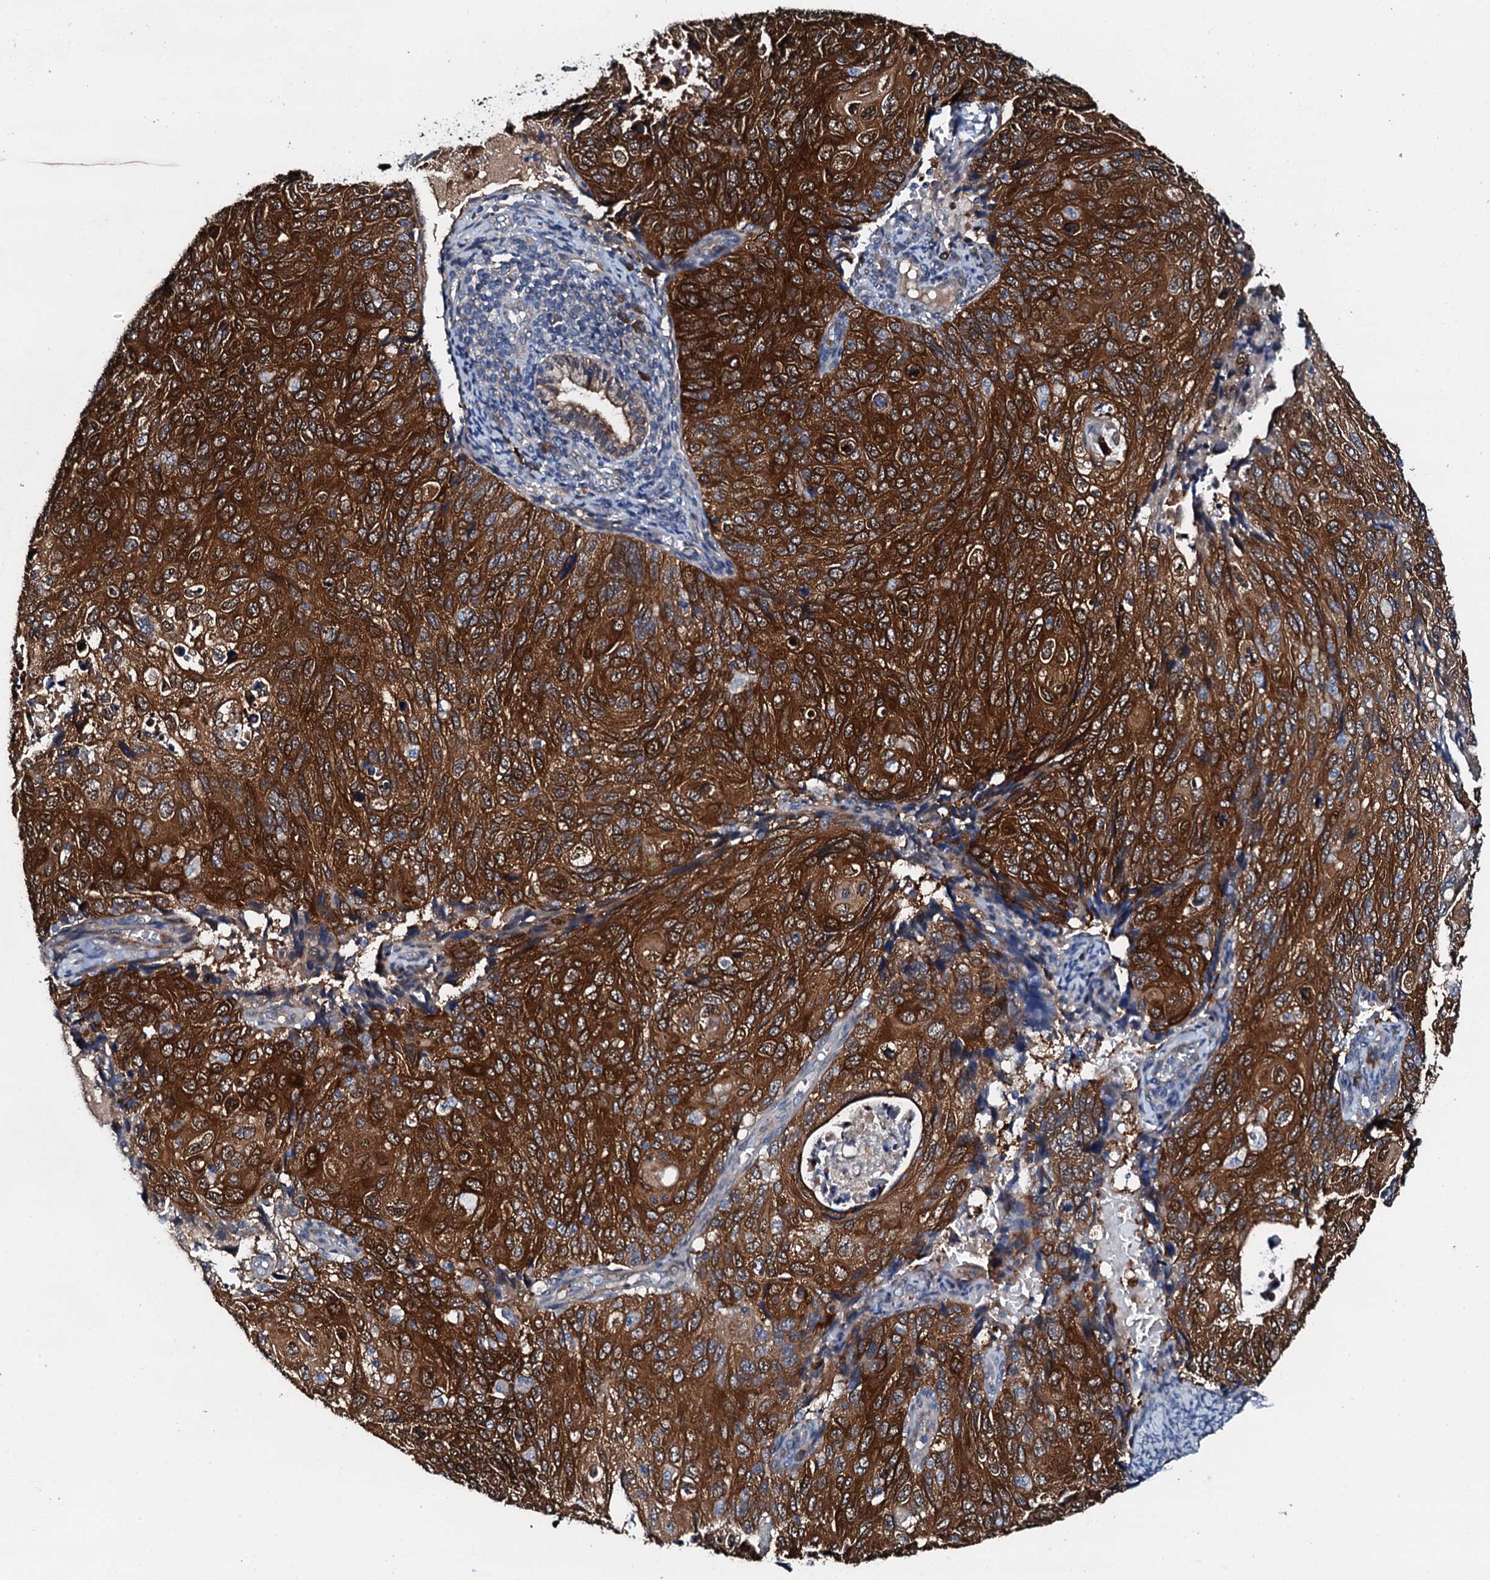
{"staining": {"intensity": "strong", "quantity": ">75%", "location": "cytoplasmic/membranous"}, "tissue": "cervical cancer", "cell_type": "Tumor cells", "image_type": "cancer", "snomed": [{"axis": "morphology", "description": "Squamous cell carcinoma, NOS"}, {"axis": "topography", "description": "Cervix"}], "caption": "Strong cytoplasmic/membranous protein staining is present in approximately >75% of tumor cells in cervical squamous cell carcinoma.", "gene": "GFOD2", "patient": {"sex": "female", "age": 70}}